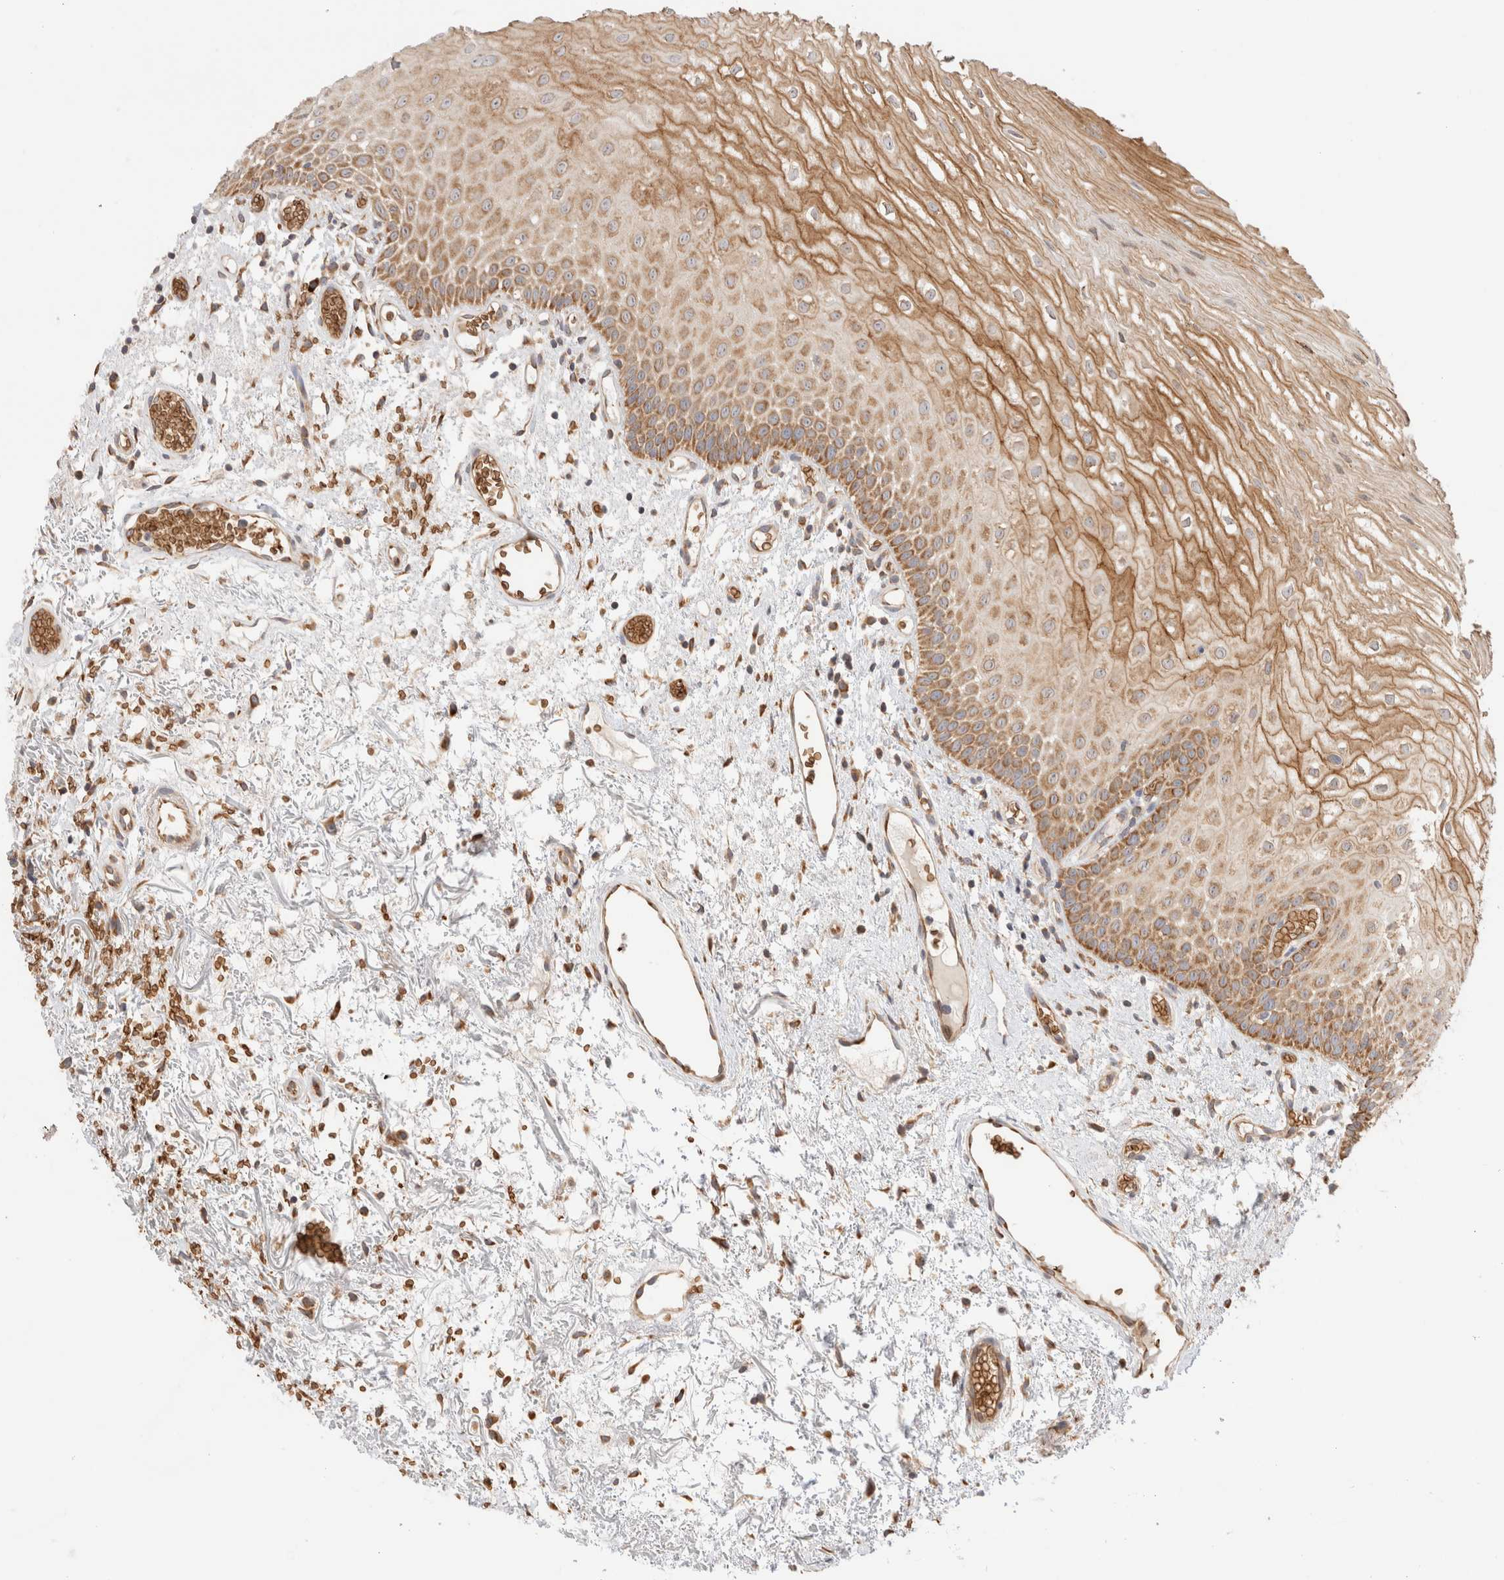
{"staining": {"intensity": "moderate", "quantity": ">75%", "location": "cytoplasmic/membranous"}, "tissue": "oral mucosa", "cell_type": "Squamous epithelial cells", "image_type": "normal", "snomed": [{"axis": "morphology", "description": "Normal tissue, NOS"}, {"axis": "topography", "description": "Oral tissue"}], "caption": "Immunohistochemical staining of unremarkable oral mucosa shows medium levels of moderate cytoplasmic/membranous staining in approximately >75% of squamous epithelial cells. (Brightfield microscopy of DAB IHC at high magnification).", "gene": "UTS2B", "patient": {"sex": "male", "age": 52}}